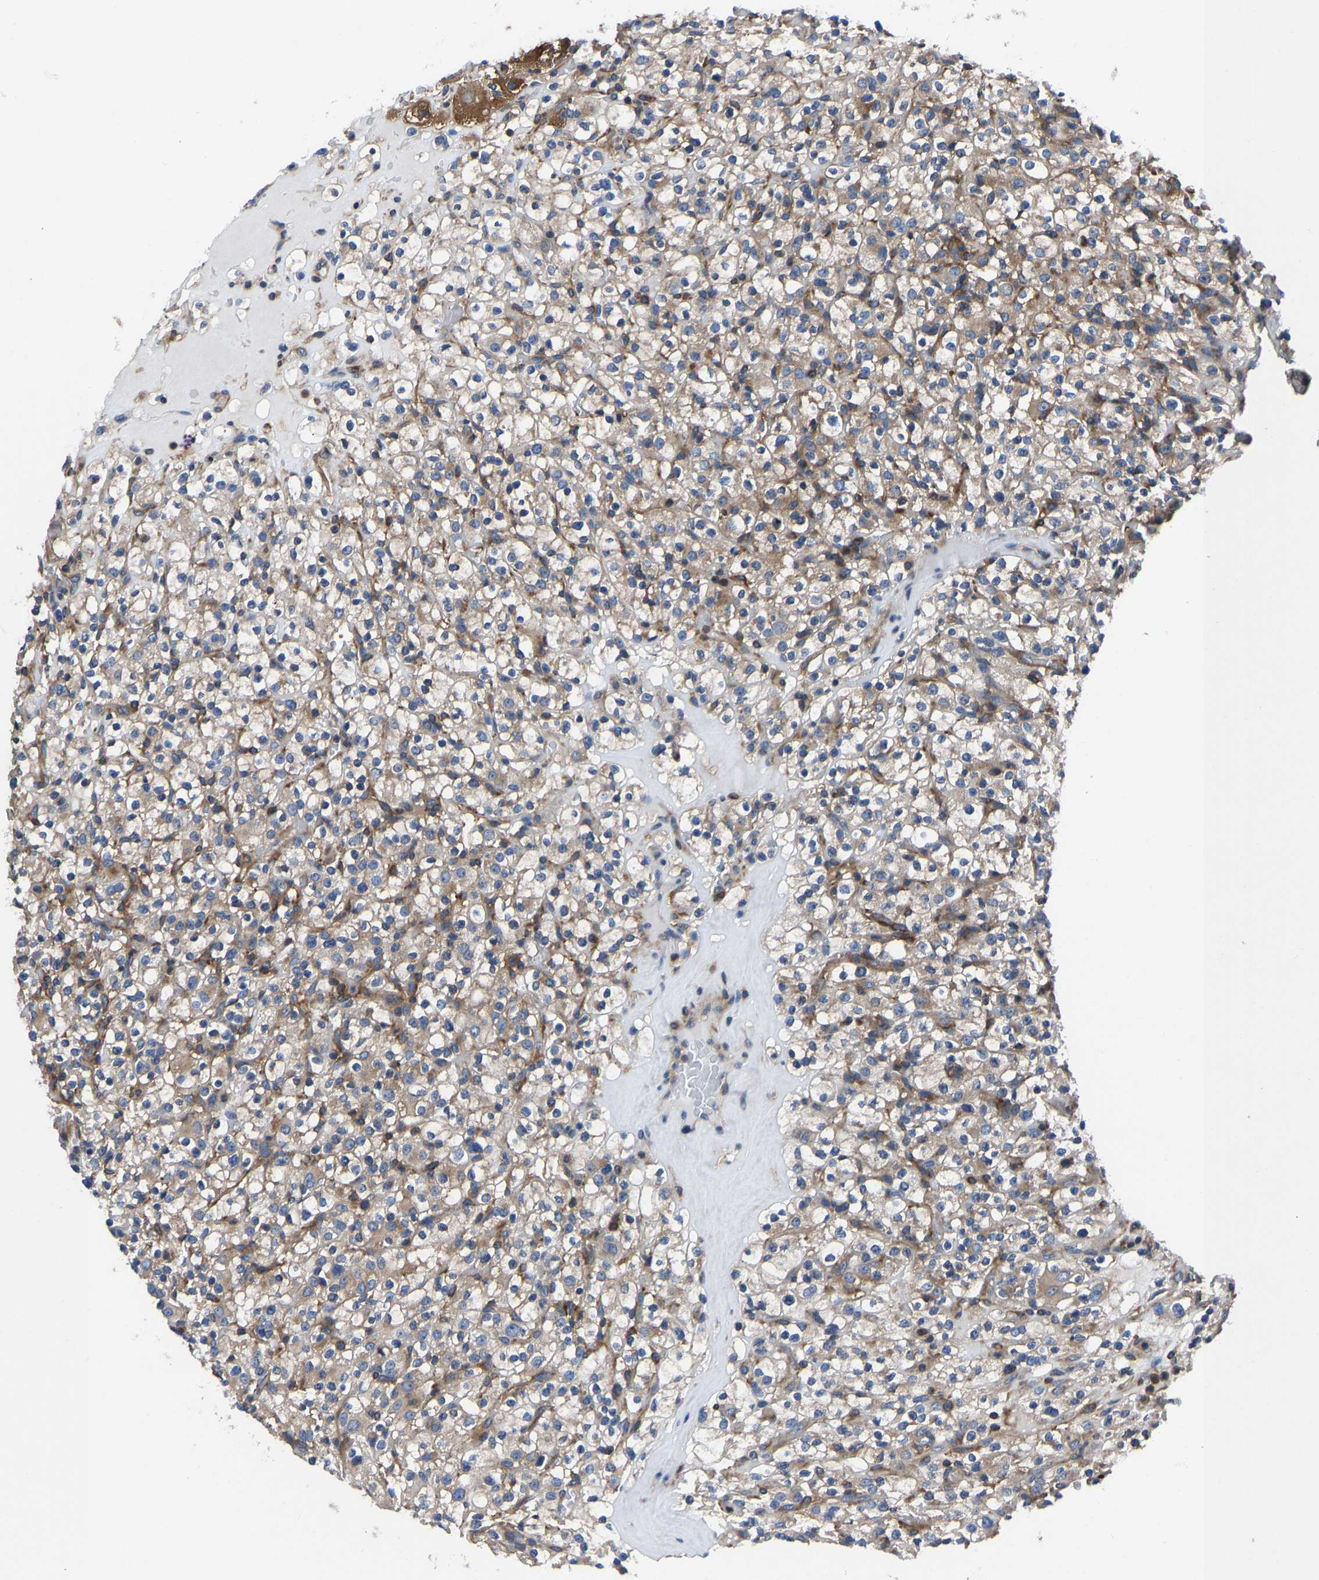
{"staining": {"intensity": "moderate", "quantity": ">75%", "location": "cytoplasmic/membranous"}, "tissue": "renal cancer", "cell_type": "Tumor cells", "image_type": "cancer", "snomed": [{"axis": "morphology", "description": "Normal tissue, NOS"}, {"axis": "morphology", "description": "Adenocarcinoma, NOS"}, {"axis": "topography", "description": "Kidney"}], "caption": "Immunohistochemistry (IHC) of renal adenocarcinoma shows medium levels of moderate cytoplasmic/membranous expression in about >75% of tumor cells.", "gene": "PRKAR1A", "patient": {"sex": "female", "age": 72}}